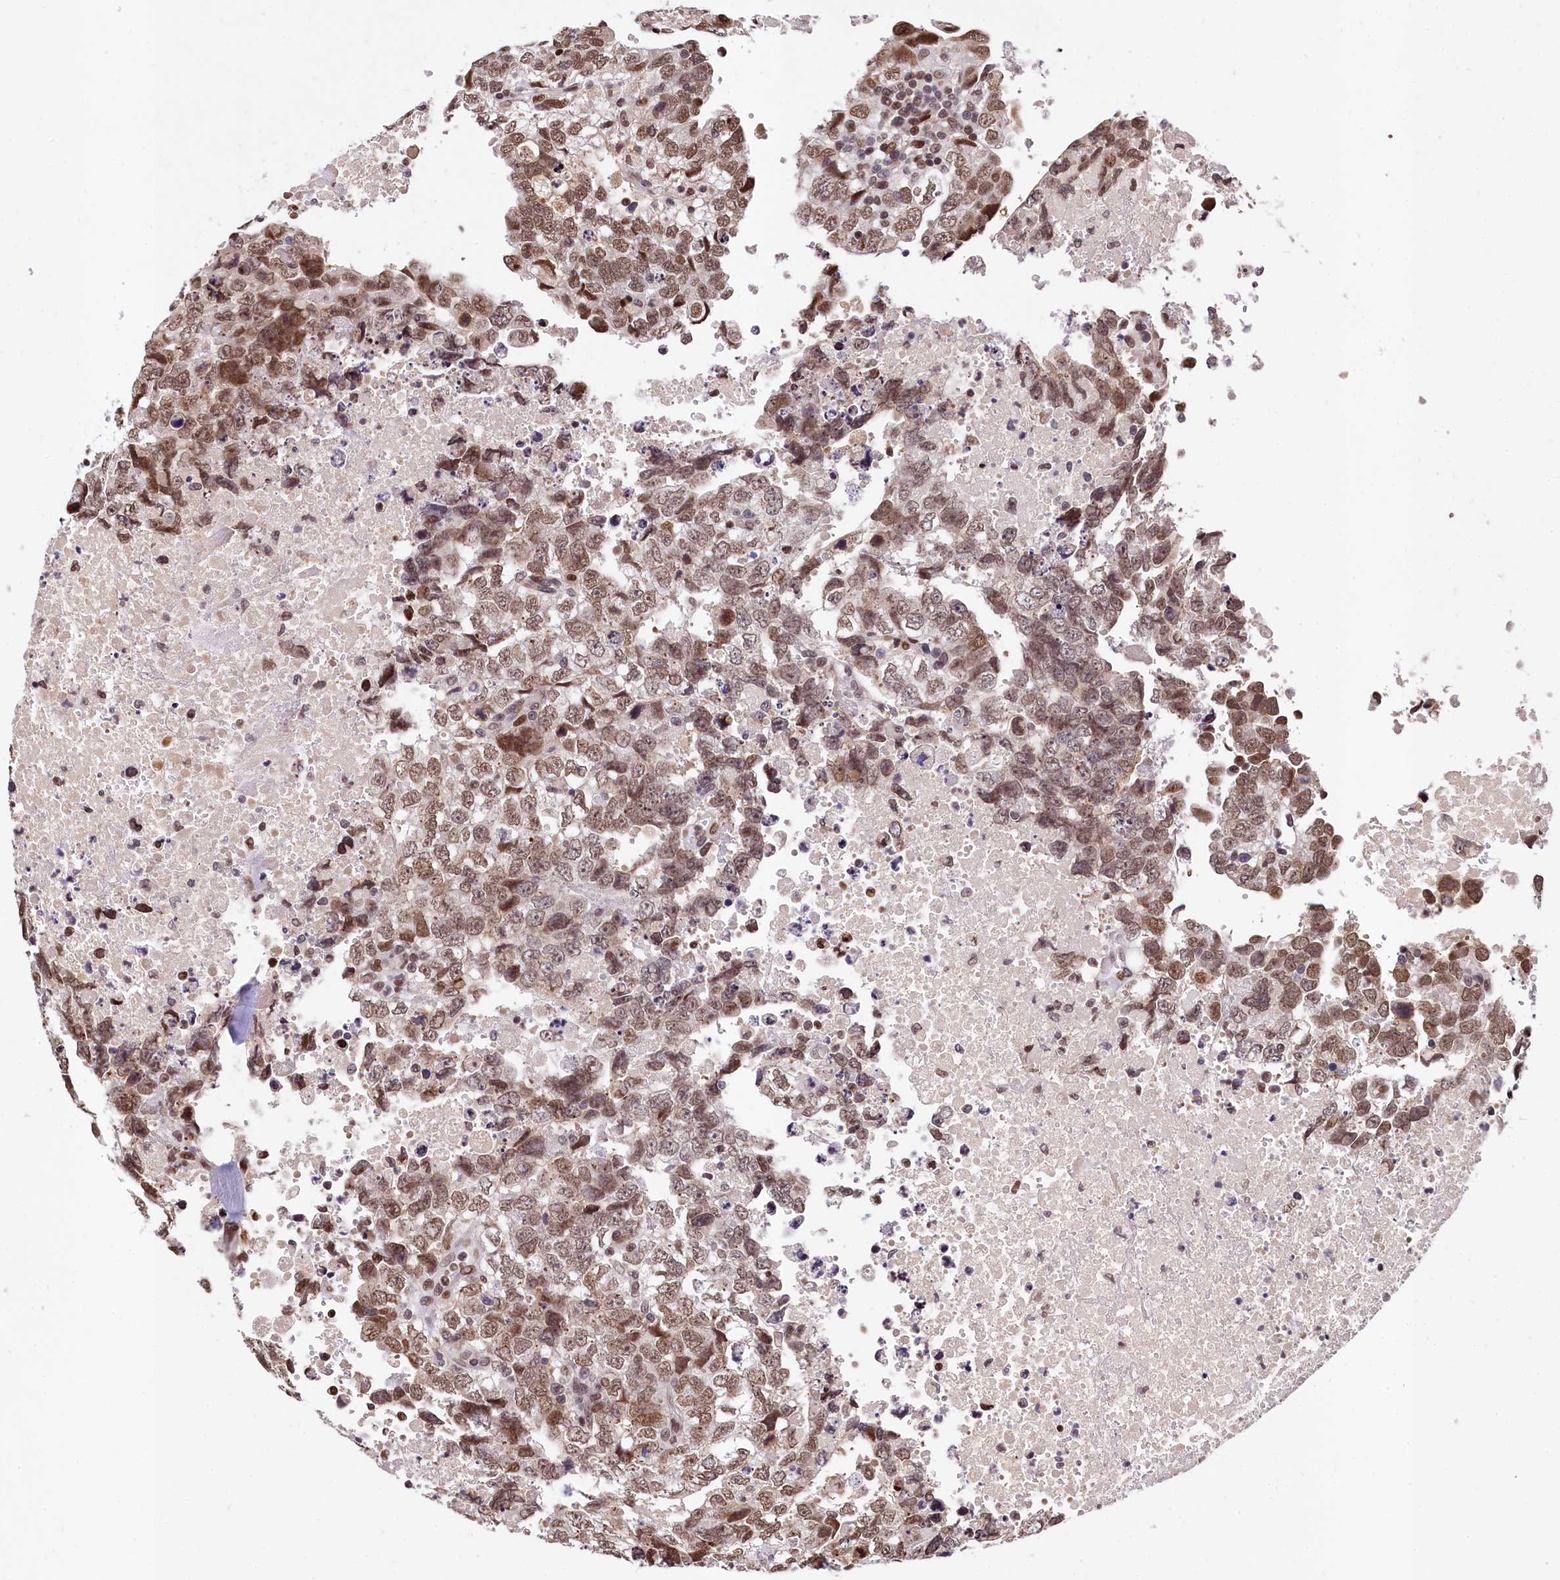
{"staining": {"intensity": "moderate", "quantity": ">75%", "location": "nuclear"}, "tissue": "testis cancer", "cell_type": "Tumor cells", "image_type": "cancer", "snomed": [{"axis": "morphology", "description": "Carcinoma, Embryonal, NOS"}, {"axis": "topography", "description": "Testis"}], "caption": "Testis cancer stained with DAB (3,3'-diaminobenzidine) immunohistochemistry (IHC) displays medium levels of moderate nuclear expression in approximately >75% of tumor cells.", "gene": "FAM217B", "patient": {"sex": "male", "age": 37}}